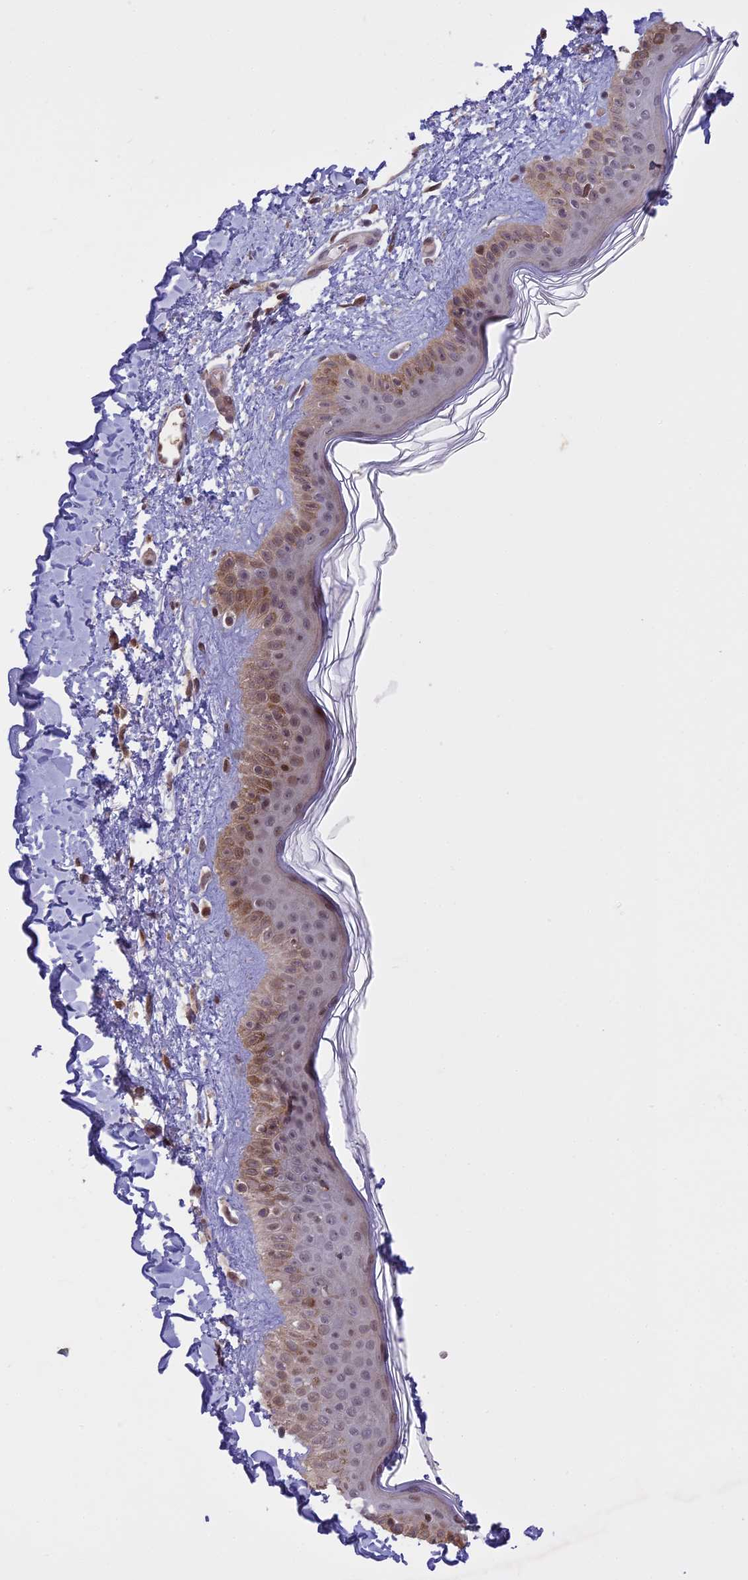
{"staining": {"intensity": "moderate", "quantity": "25%-75%", "location": "cytoplasmic/membranous"}, "tissue": "skin", "cell_type": "Fibroblasts", "image_type": "normal", "snomed": [{"axis": "morphology", "description": "Normal tissue, NOS"}, {"axis": "topography", "description": "Skin"}], "caption": "High-magnification brightfield microscopy of unremarkable skin stained with DAB (brown) and counterstained with hematoxylin (blue). fibroblasts exhibit moderate cytoplasmic/membranous expression is seen in about25%-75% of cells.", "gene": "PRELID2", "patient": {"sex": "female", "age": 58}}